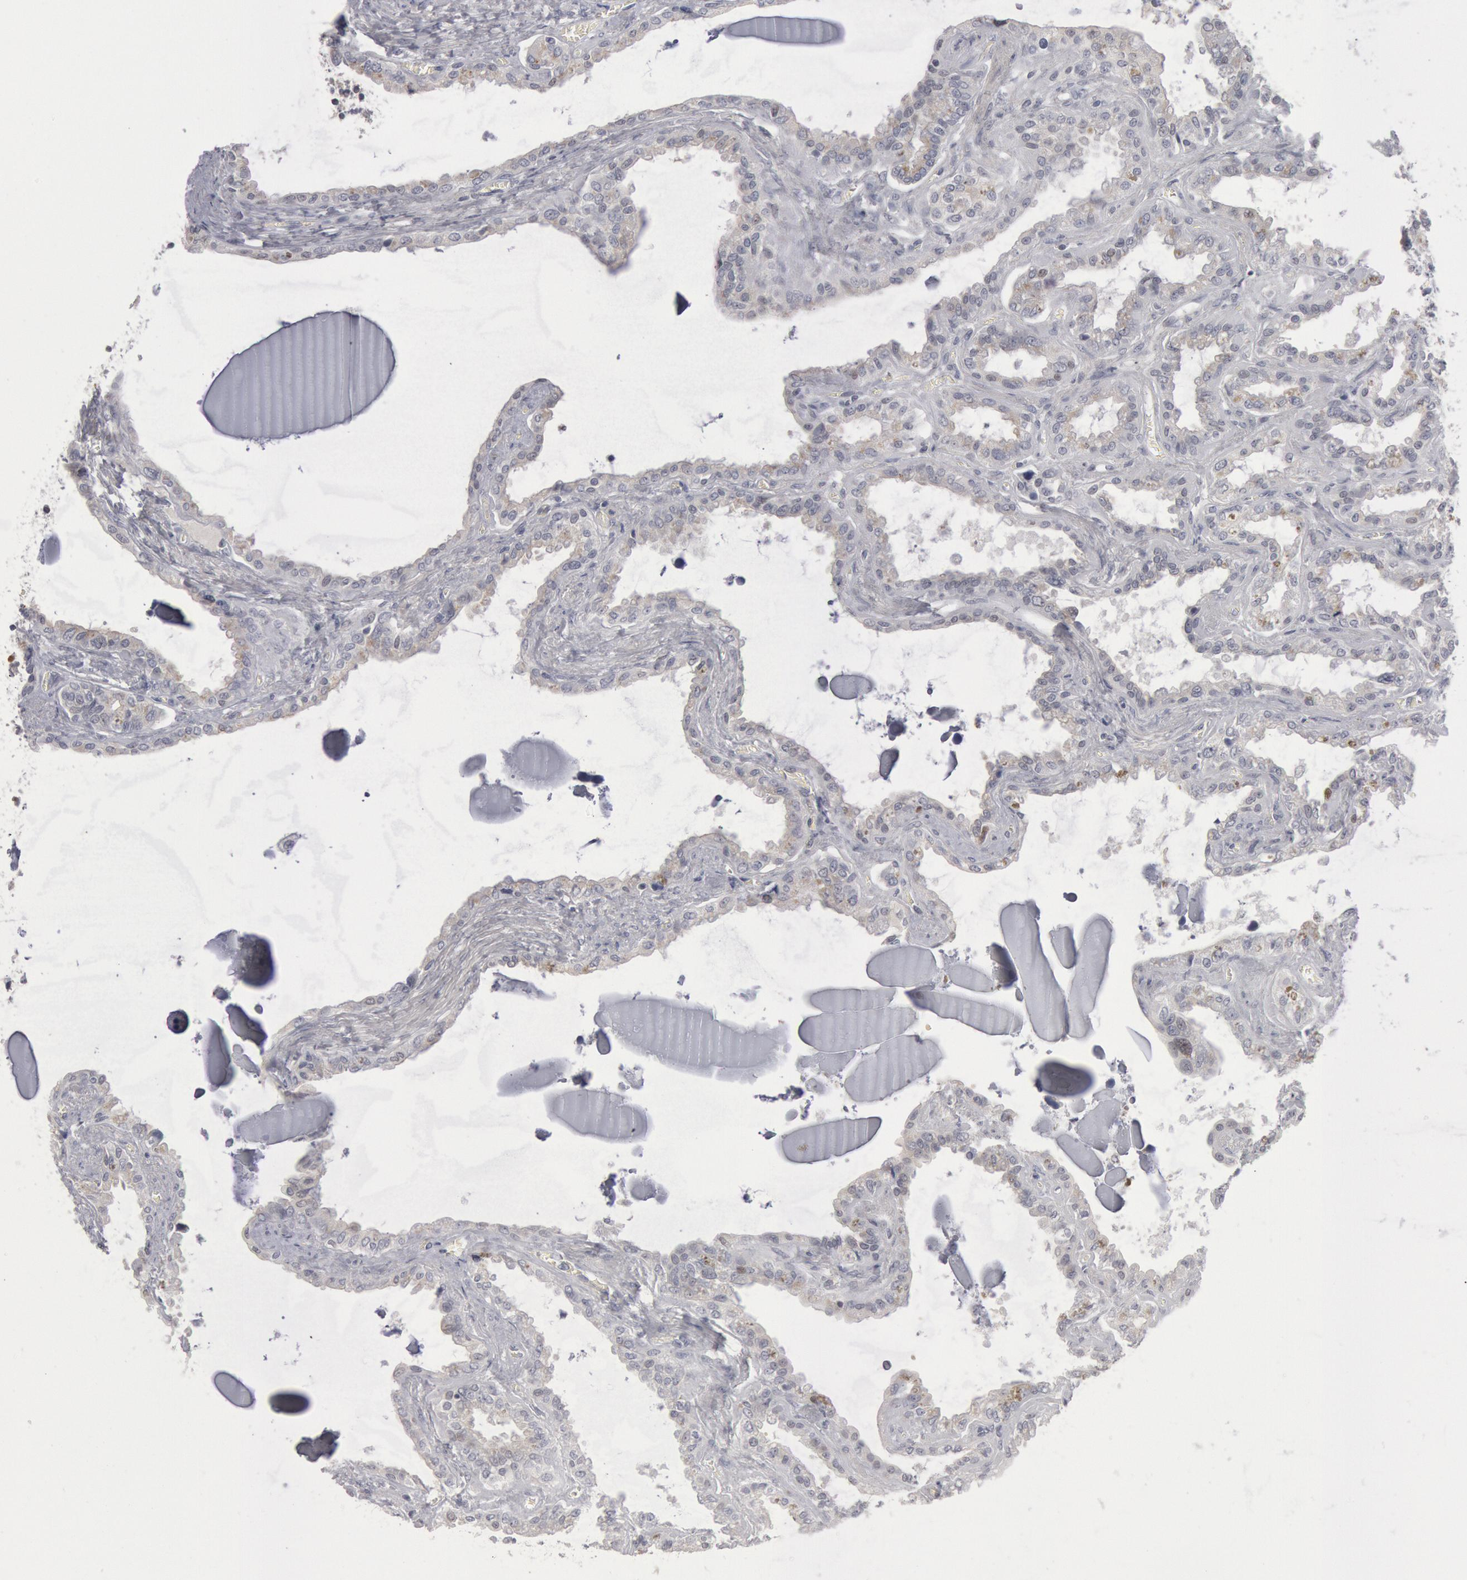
{"staining": {"intensity": "weak", "quantity": "<25%", "location": "cytoplasmic/membranous"}, "tissue": "seminal vesicle", "cell_type": "Glandular cells", "image_type": "normal", "snomed": [{"axis": "morphology", "description": "Normal tissue, NOS"}, {"axis": "morphology", "description": "Inflammation, NOS"}, {"axis": "topography", "description": "Urinary bladder"}, {"axis": "topography", "description": "Prostate"}, {"axis": "topography", "description": "Seminal veicle"}], "caption": "A photomicrograph of seminal vesicle stained for a protein demonstrates no brown staining in glandular cells.", "gene": "WDHD1", "patient": {"sex": "male", "age": 82}}